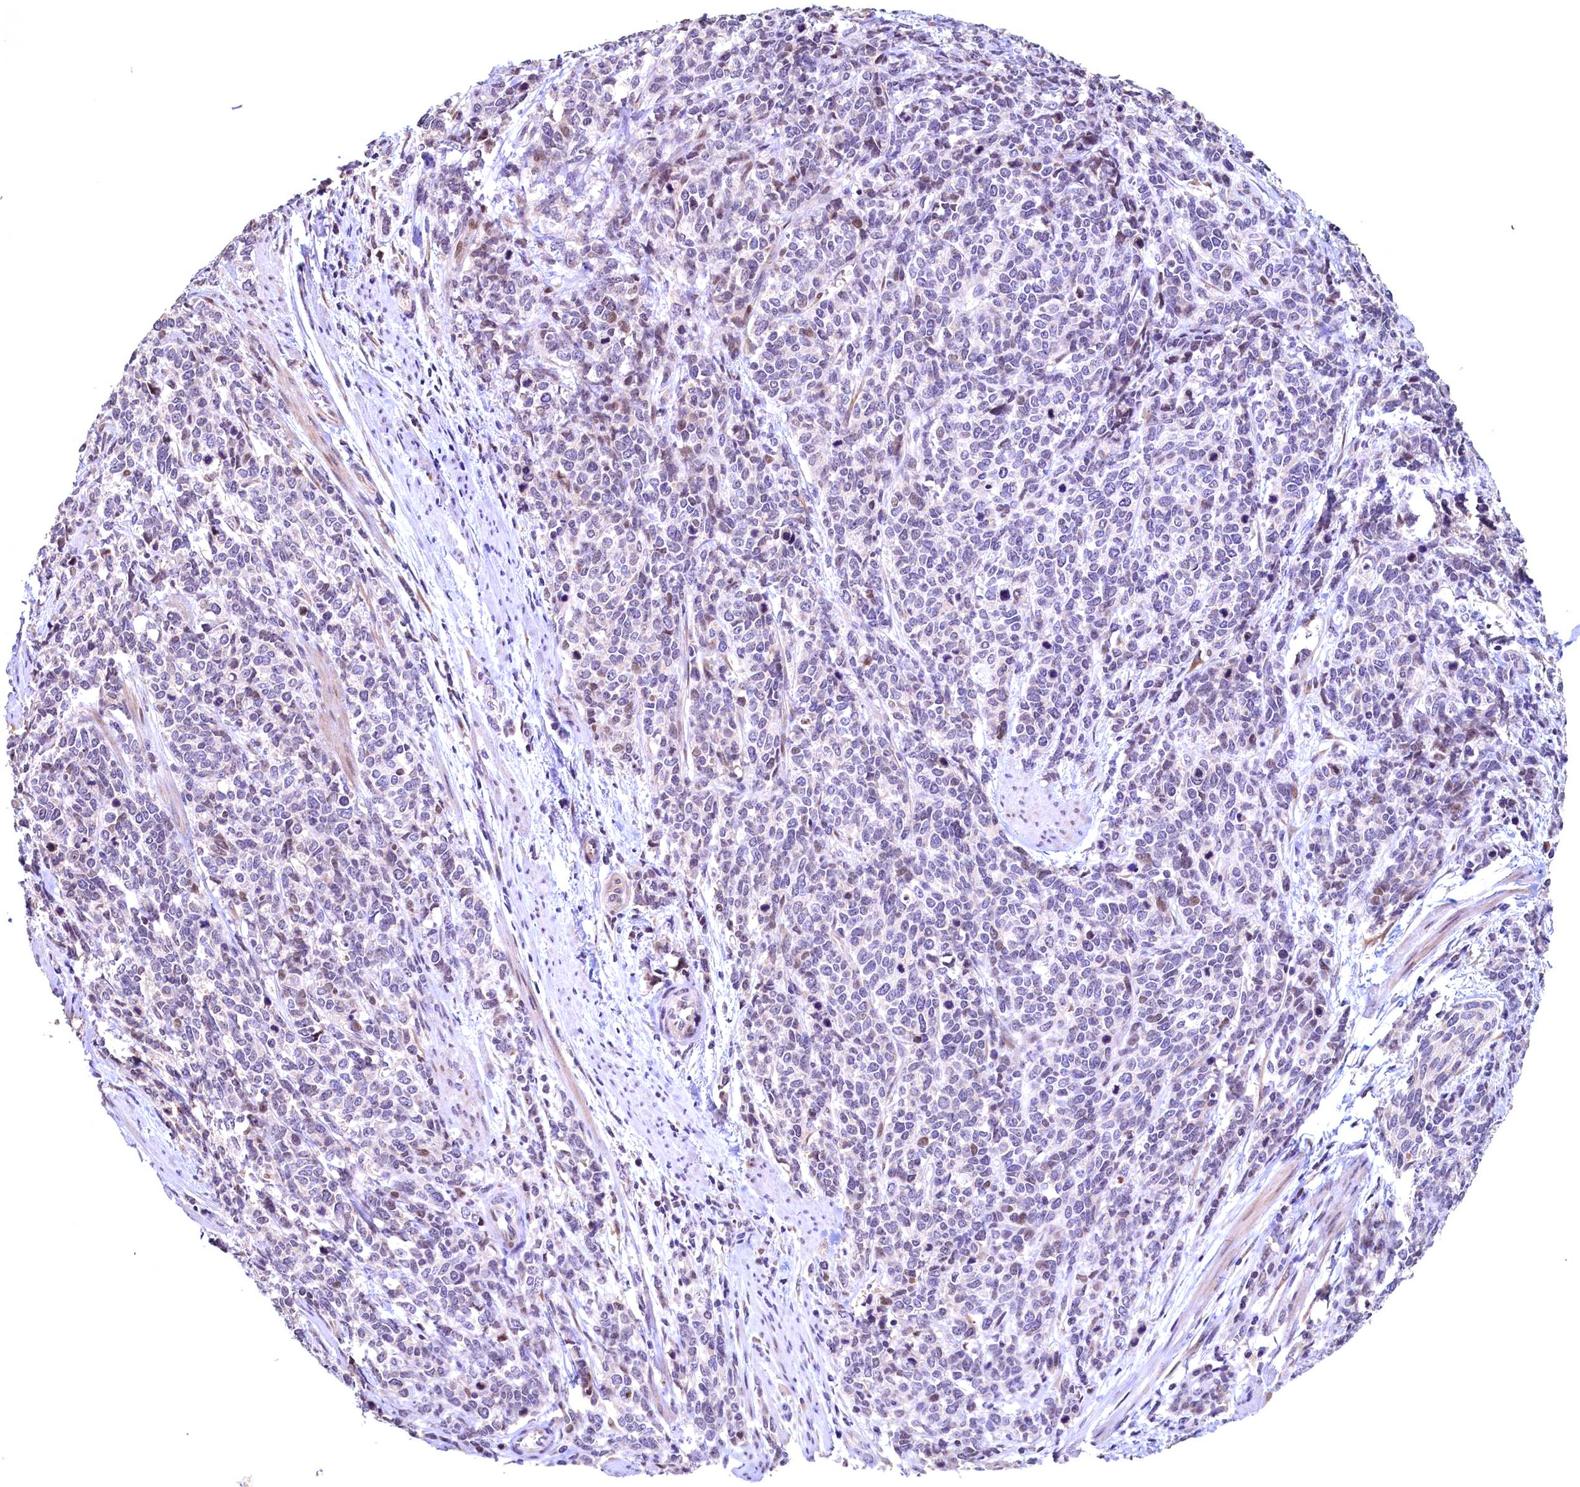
{"staining": {"intensity": "negative", "quantity": "none", "location": "none"}, "tissue": "cervical cancer", "cell_type": "Tumor cells", "image_type": "cancer", "snomed": [{"axis": "morphology", "description": "Squamous cell carcinoma, NOS"}, {"axis": "topography", "description": "Cervix"}], "caption": "IHC histopathology image of neoplastic tissue: cervical squamous cell carcinoma stained with DAB (3,3'-diaminobenzidine) displays no significant protein staining in tumor cells. Brightfield microscopy of IHC stained with DAB (3,3'-diaminobenzidine) (brown) and hematoxylin (blue), captured at high magnification.", "gene": "LATS2", "patient": {"sex": "female", "age": 60}}